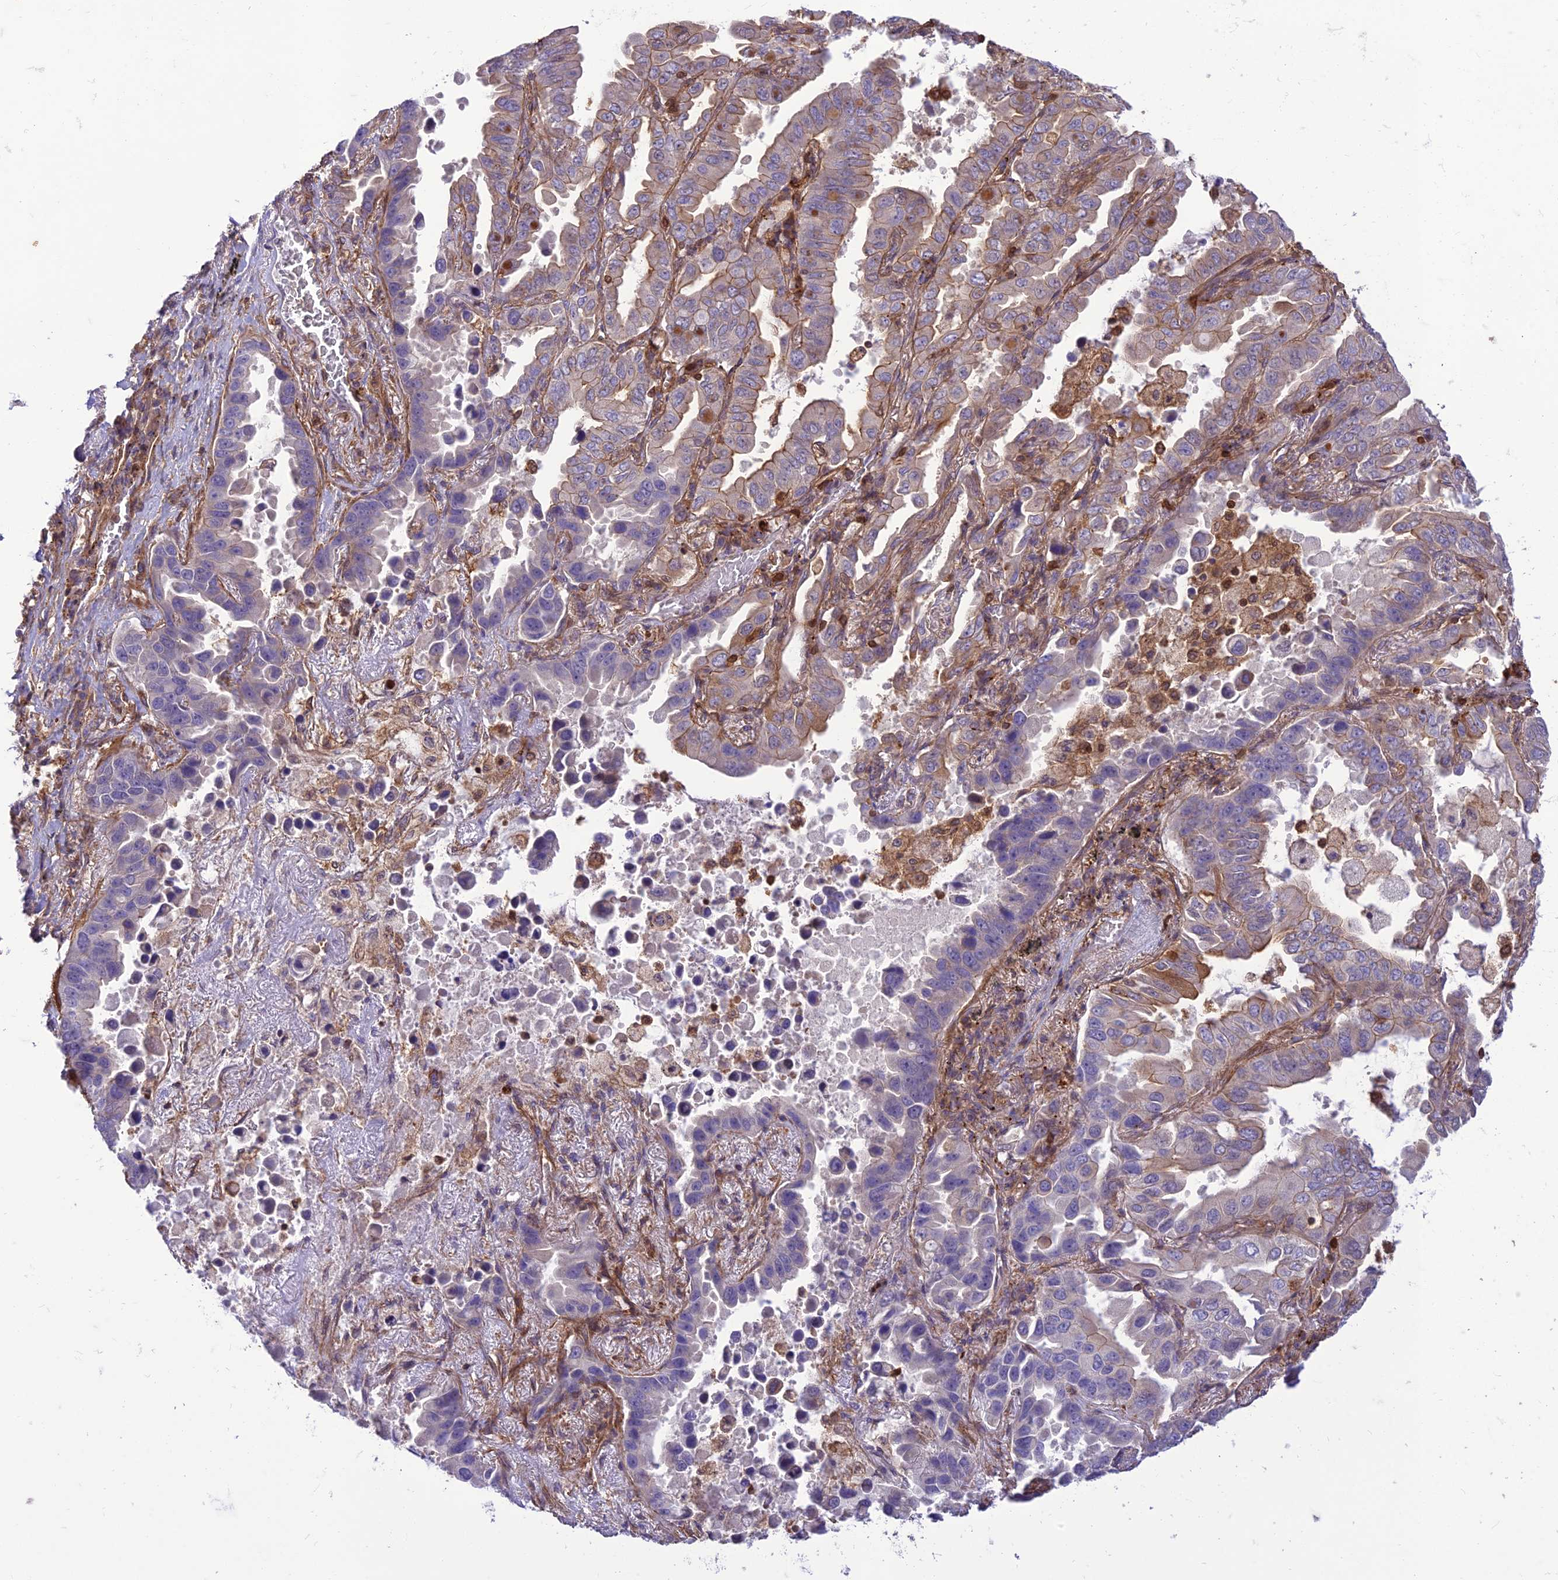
{"staining": {"intensity": "moderate", "quantity": "<25%", "location": "cytoplasmic/membranous"}, "tissue": "lung cancer", "cell_type": "Tumor cells", "image_type": "cancer", "snomed": [{"axis": "morphology", "description": "Adenocarcinoma, NOS"}, {"axis": "topography", "description": "Lung"}], "caption": "Protein staining of lung cancer (adenocarcinoma) tissue shows moderate cytoplasmic/membranous staining in about <25% of tumor cells.", "gene": "HPSE2", "patient": {"sex": "male", "age": 64}}